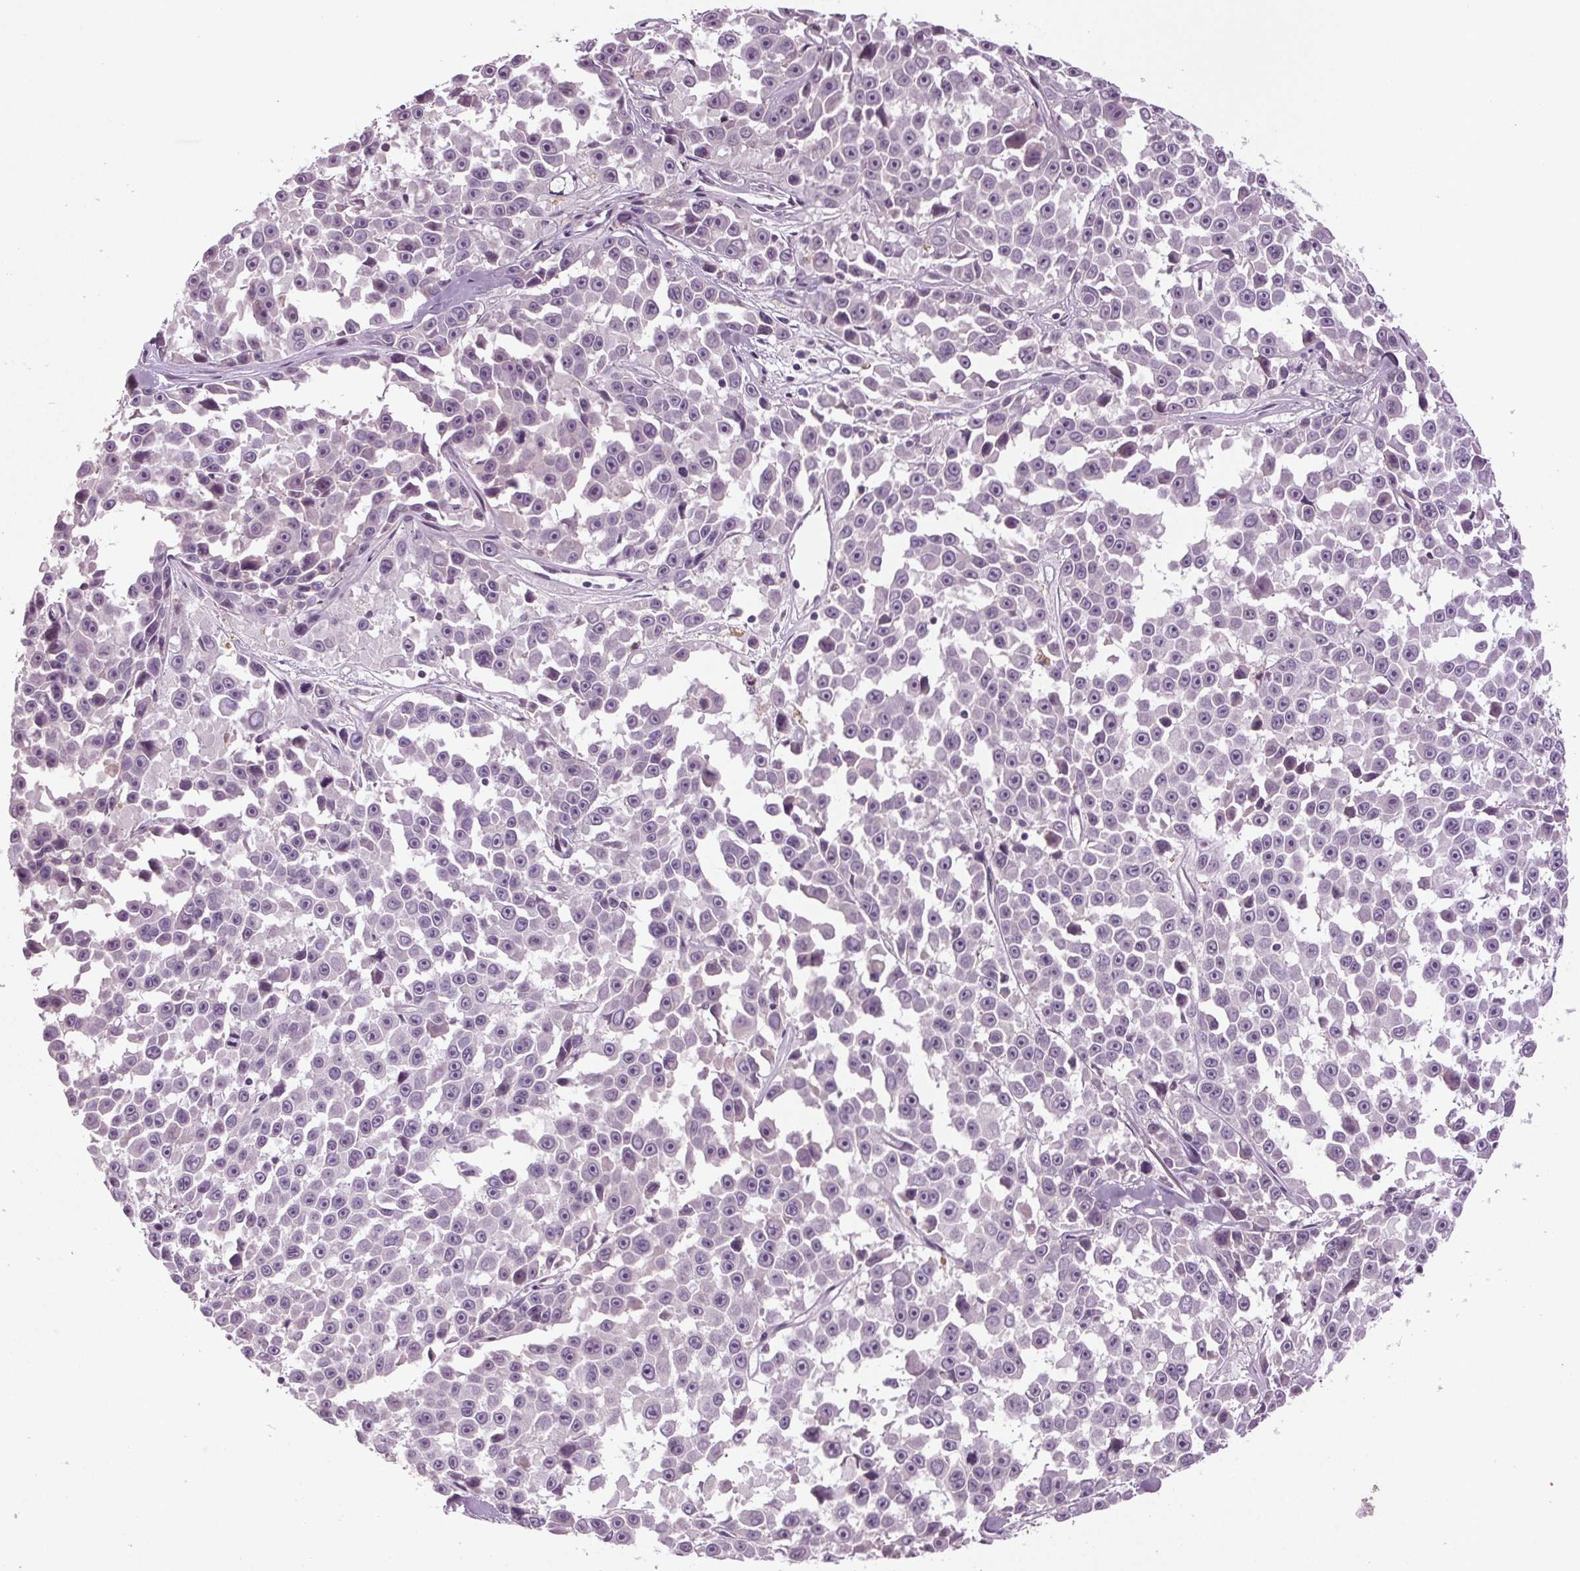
{"staining": {"intensity": "negative", "quantity": "none", "location": "none"}, "tissue": "melanoma", "cell_type": "Tumor cells", "image_type": "cancer", "snomed": [{"axis": "morphology", "description": "Malignant melanoma, NOS"}, {"axis": "topography", "description": "Skin"}], "caption": "A photomicrograph of malignant melanoma stained for a protein displays no brown staining in tumor cells.", "gene": "BHLHE22", "patient": {"sex": "female", "age": 66}}